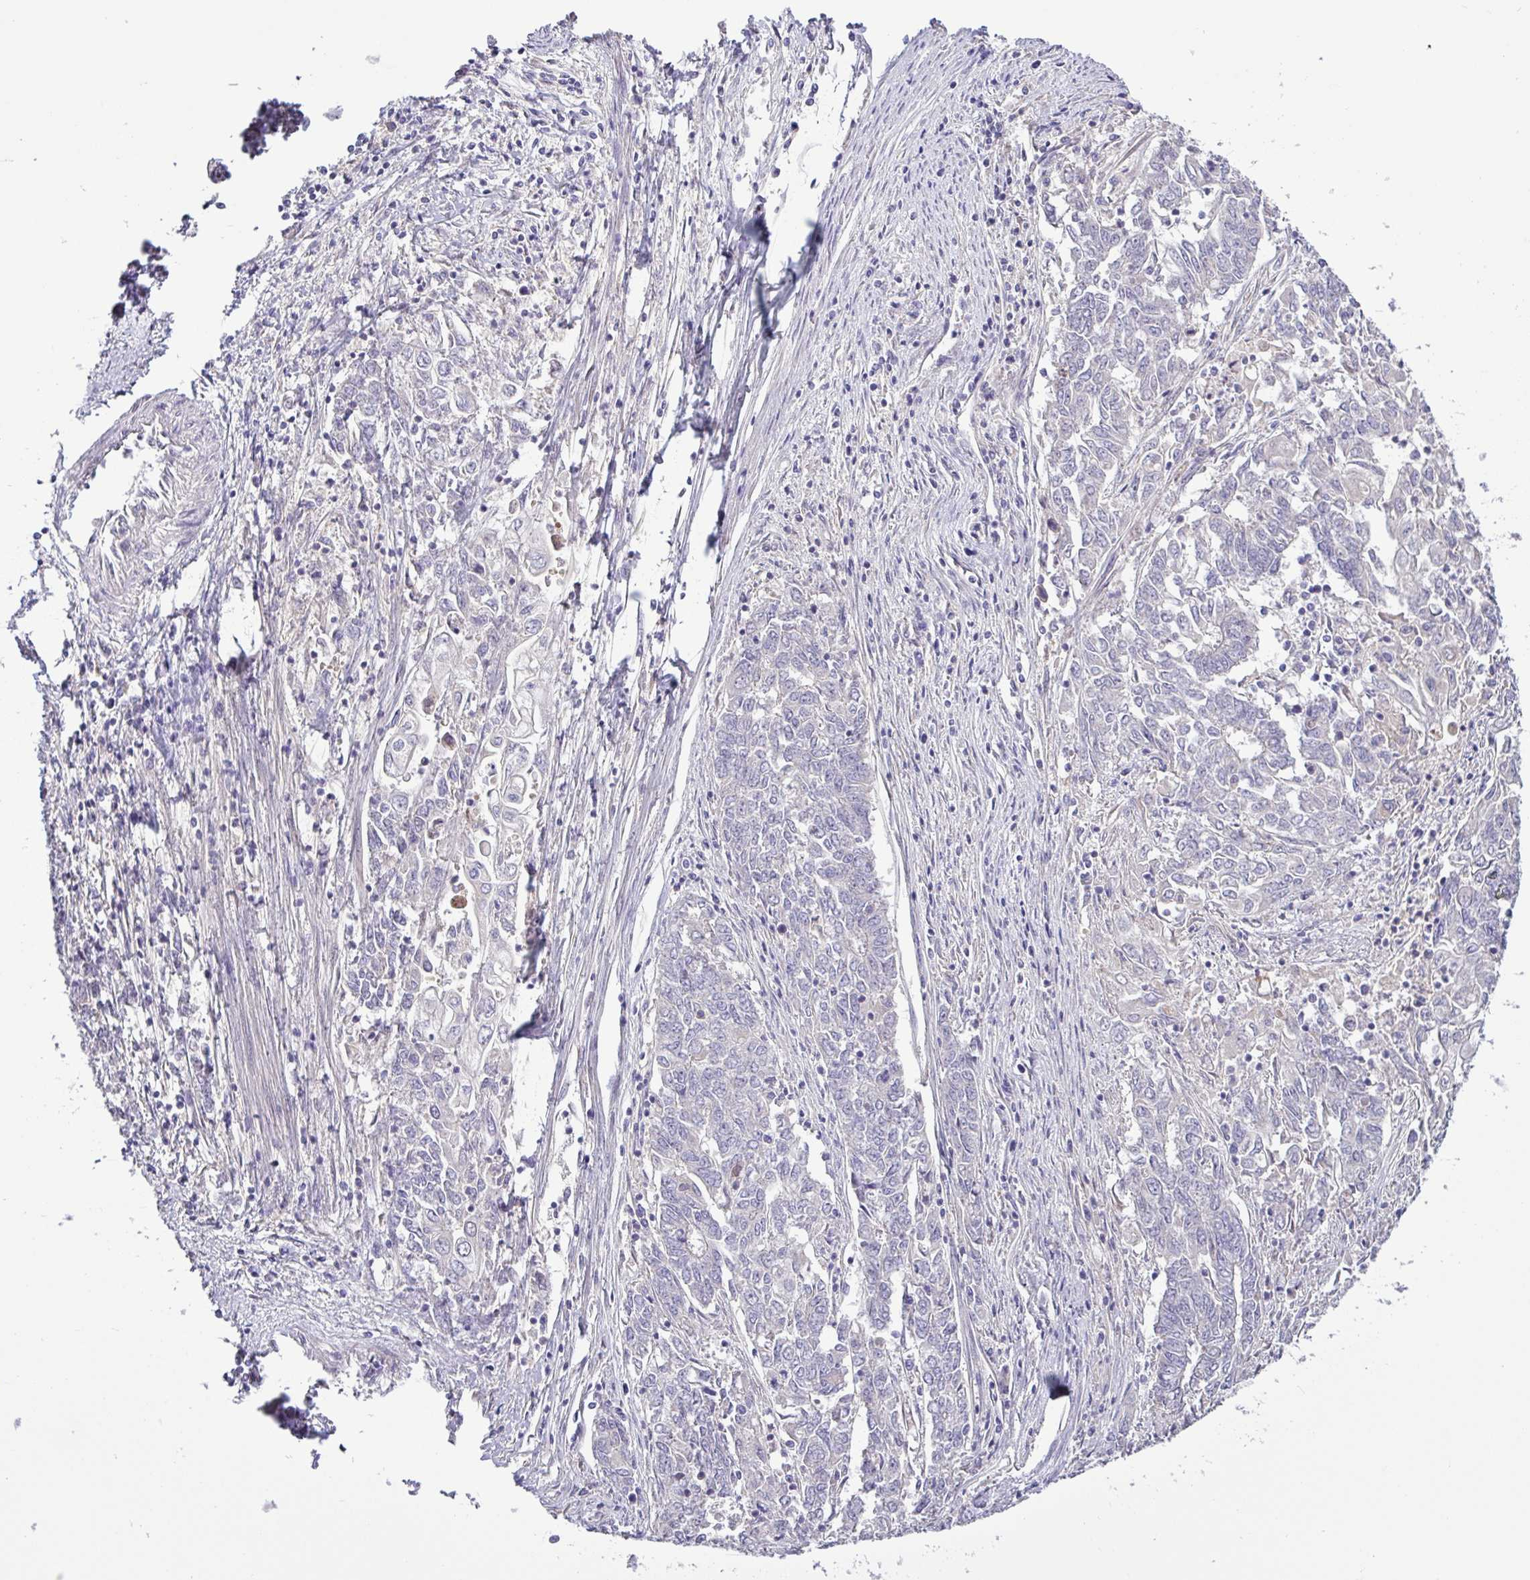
{"staining": {"intensity": "negative", "quantity": "none", "location": "none"}, "tissue": "endometrial cancer", "cell_type": "Tumor cells", "image_type": "cancer", "snomed": [{"axis": "morphology", "description": "Adenocarcinoma, NOS"}, {"axis": "topography", "description": "Endometrium"}], "caption": "Immunohistochemical staining of endometrial cancer exhibits no significant positivity in tumor cells.", "gene": "SFTPB", "patient": {"sex": "female", "age": 54}}